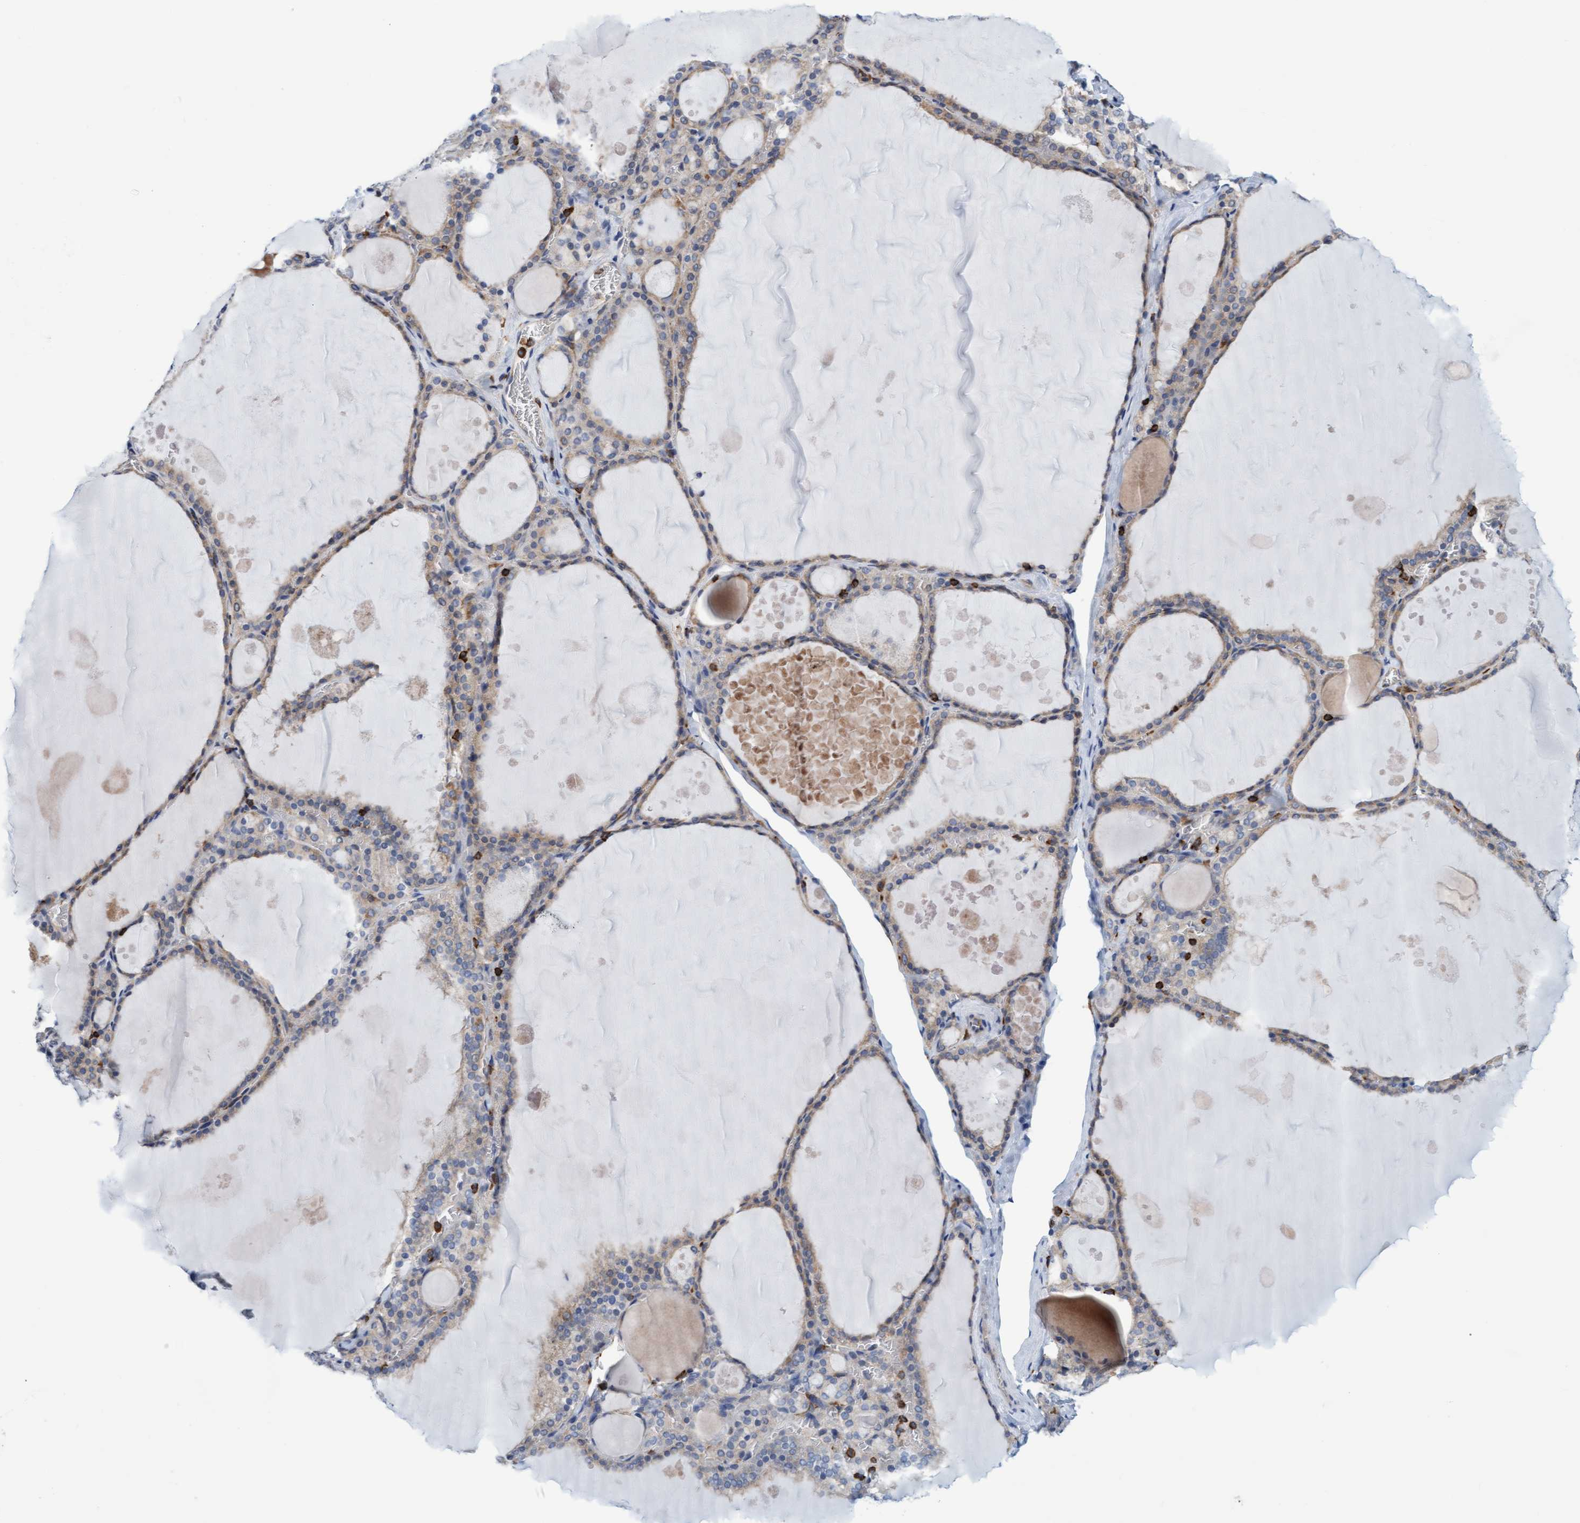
{"staining": {"intensity": "weak", "quantity": ">75%", "location": "cytoplasmic/membranous"}, "tissue": "thyroid gland", "cell_type": "Glandular cells", "image_type": "normal", "snomed": [{"axis": "morphology", "description": "Normal tissue, NOS"}, {"axis": "topography", "description": "Thyroid gland"}], "caption": "IHC staining of normal thyroid gland, which exhibits low levels of weak cytoplasmic/membranous staining in about >75% of glandular cells indicating weak cytoplasmic/membranous protein expression. The staining was performed using DAB (brown) for protein detection and nuclei were counterstained in hematoxylin (blue).", "gene": "FNBP1", "patient": {"sex": "male", "age": 56}}